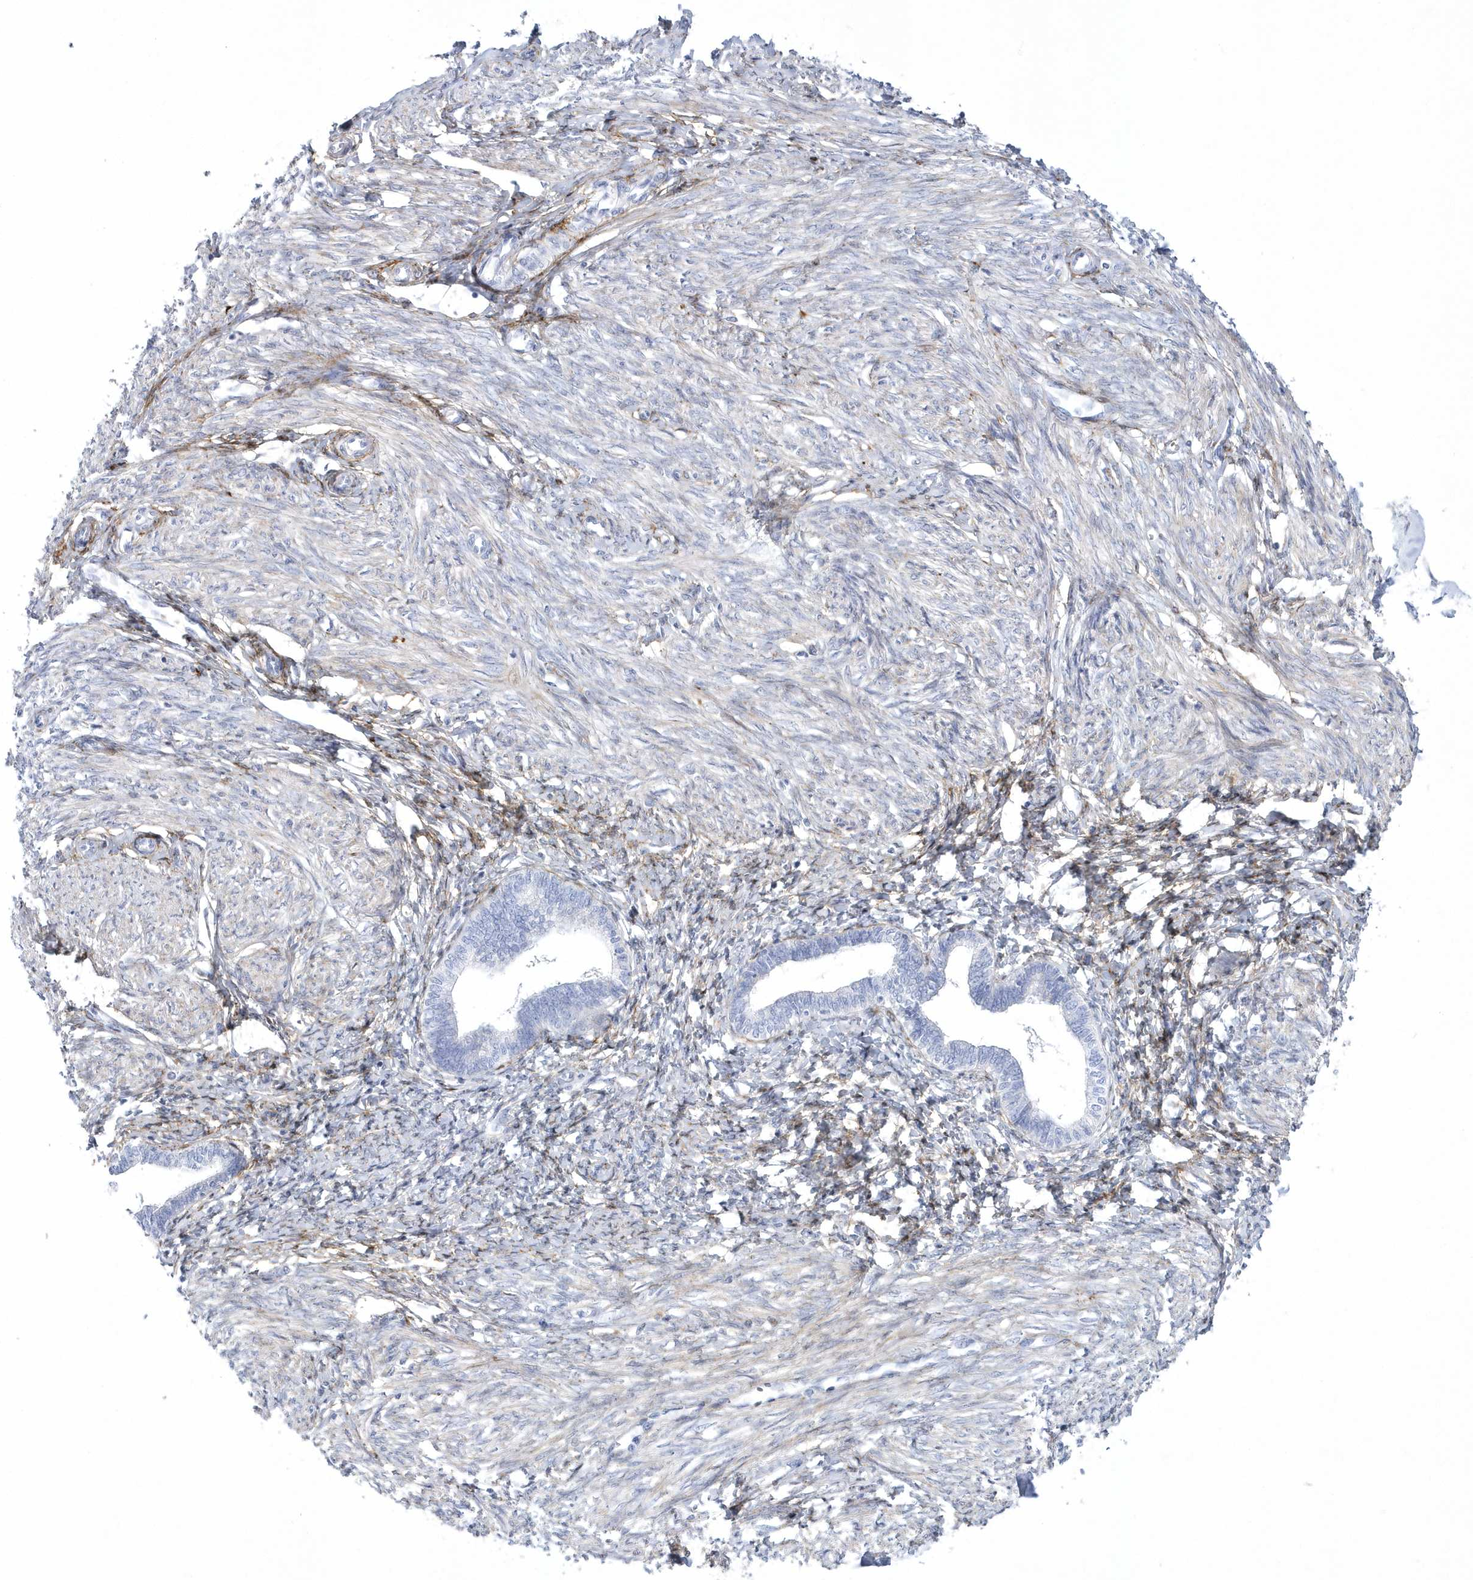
{"staining": {"intensity": "negative", "quantity": "none", "location": "none"}, "tissue": "endometrium", "cell_type": "Cells in endometrial stroma", "image_type": "normal", "snomed": [{"axis": "morphology", "description": "Normal tissue, NOS"}, {"axis": "topography", "description": "Endometrium"}], "caption": "A histopathology image of human endometrium is negative for staining in cells in endometrial stroma. The staining was performed using DAB (3,3'-diaminobenzidine) to visualize the protein expression in brown, while the nuclei were stained in blue with hematoxylin (Magnification: 20x).", "gene": "WDR27", "patient": {"sex": "female", "age": 72}}